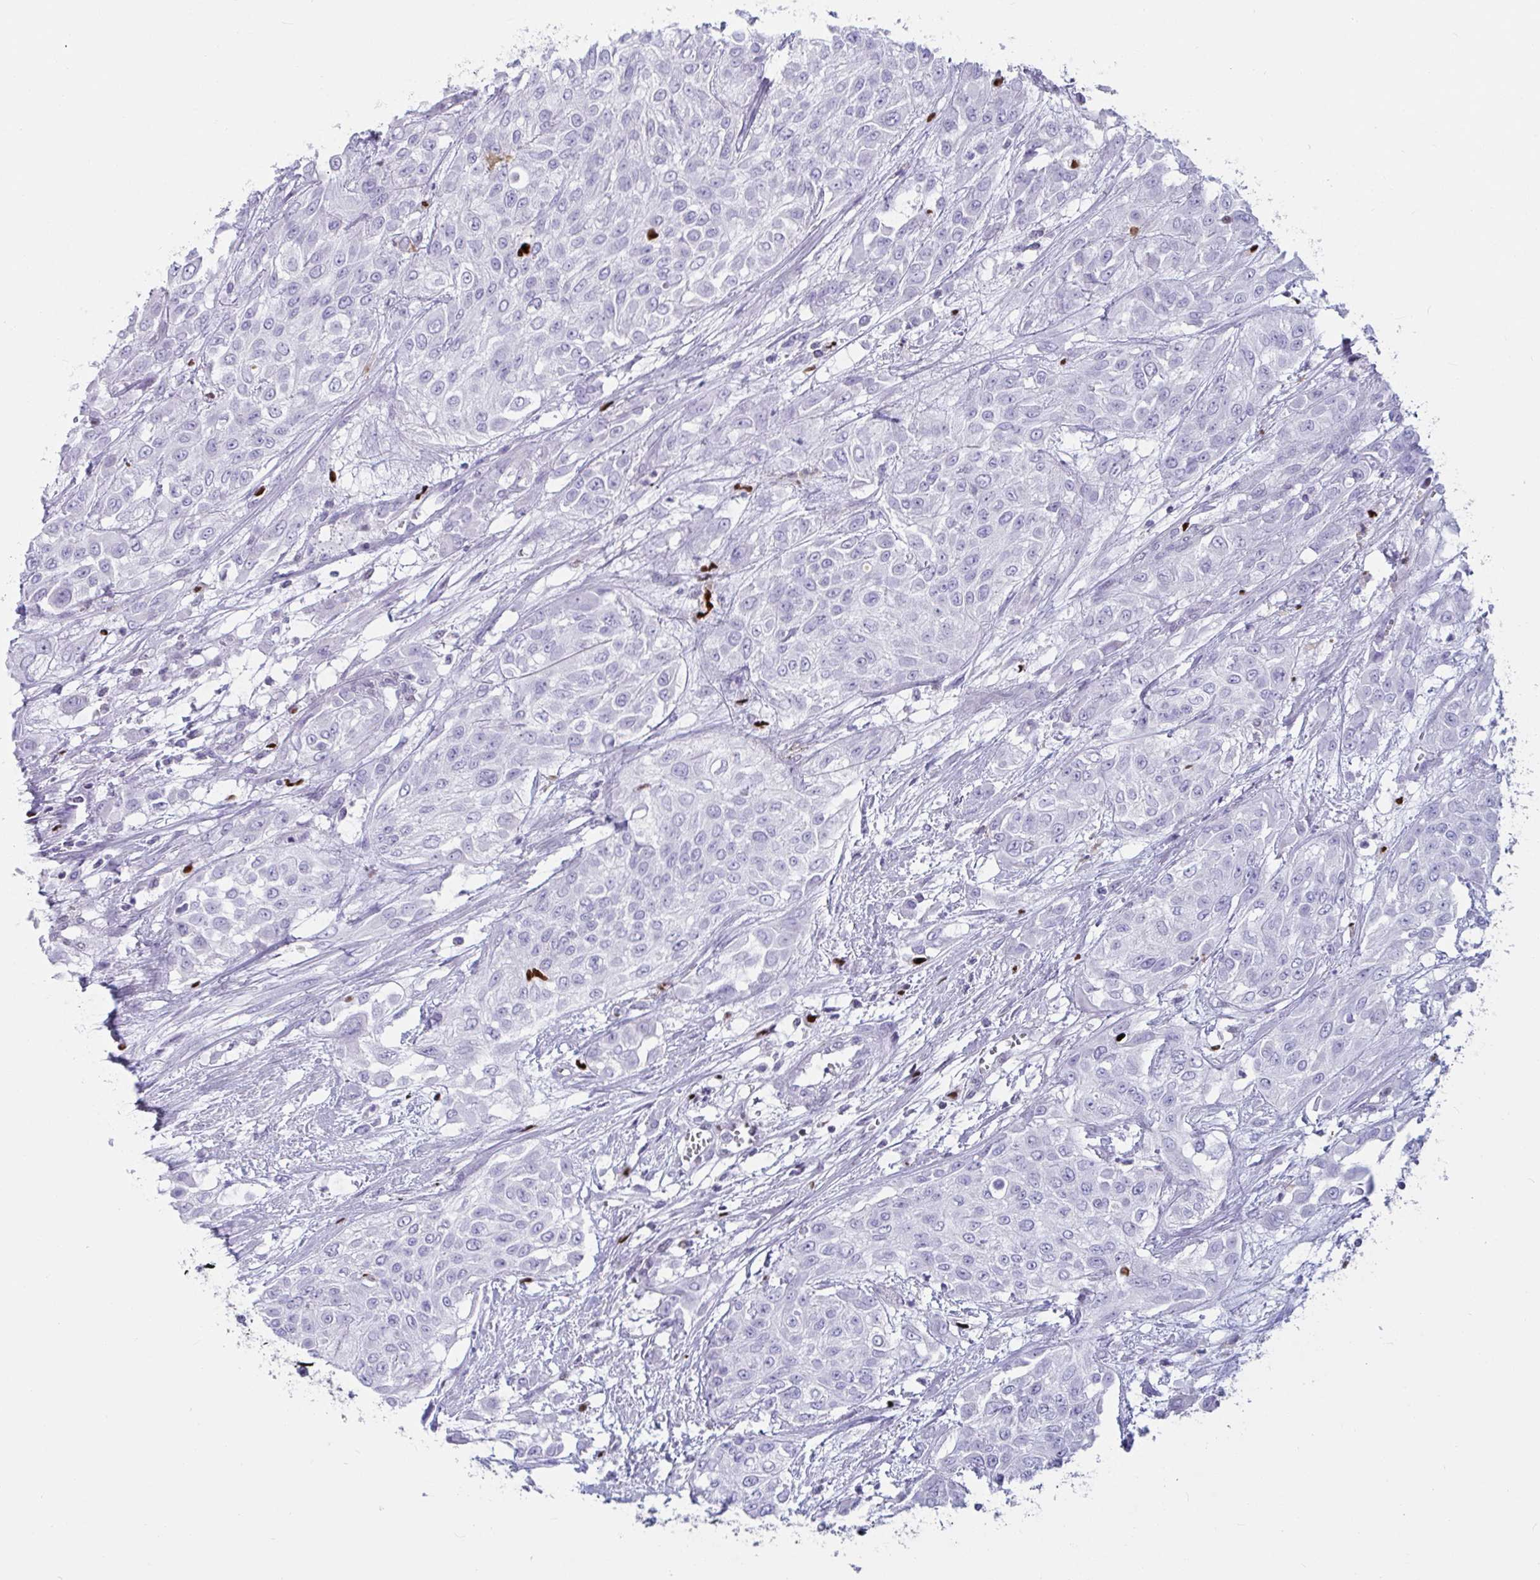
{"staining": {"intensity": "negative", "quantity": "none", "location": "none"}, "tissue": "urothelial cancer", "cell_type": "Tumor cells", "image_type": "cancer", "snomed": [{"axis": "morphology", "description": "Urothelial carcinoma, High grade"}, {"axis": "topography", "description": "Urinary bladder"}], "caption": "Immunohistochemistry micrograph of human urothelial cancer stained for a protein (brown), which reveals no expression in tumor cells.", "gene": "ZNF586", "patient": {"sex": "male", "age": 57}}